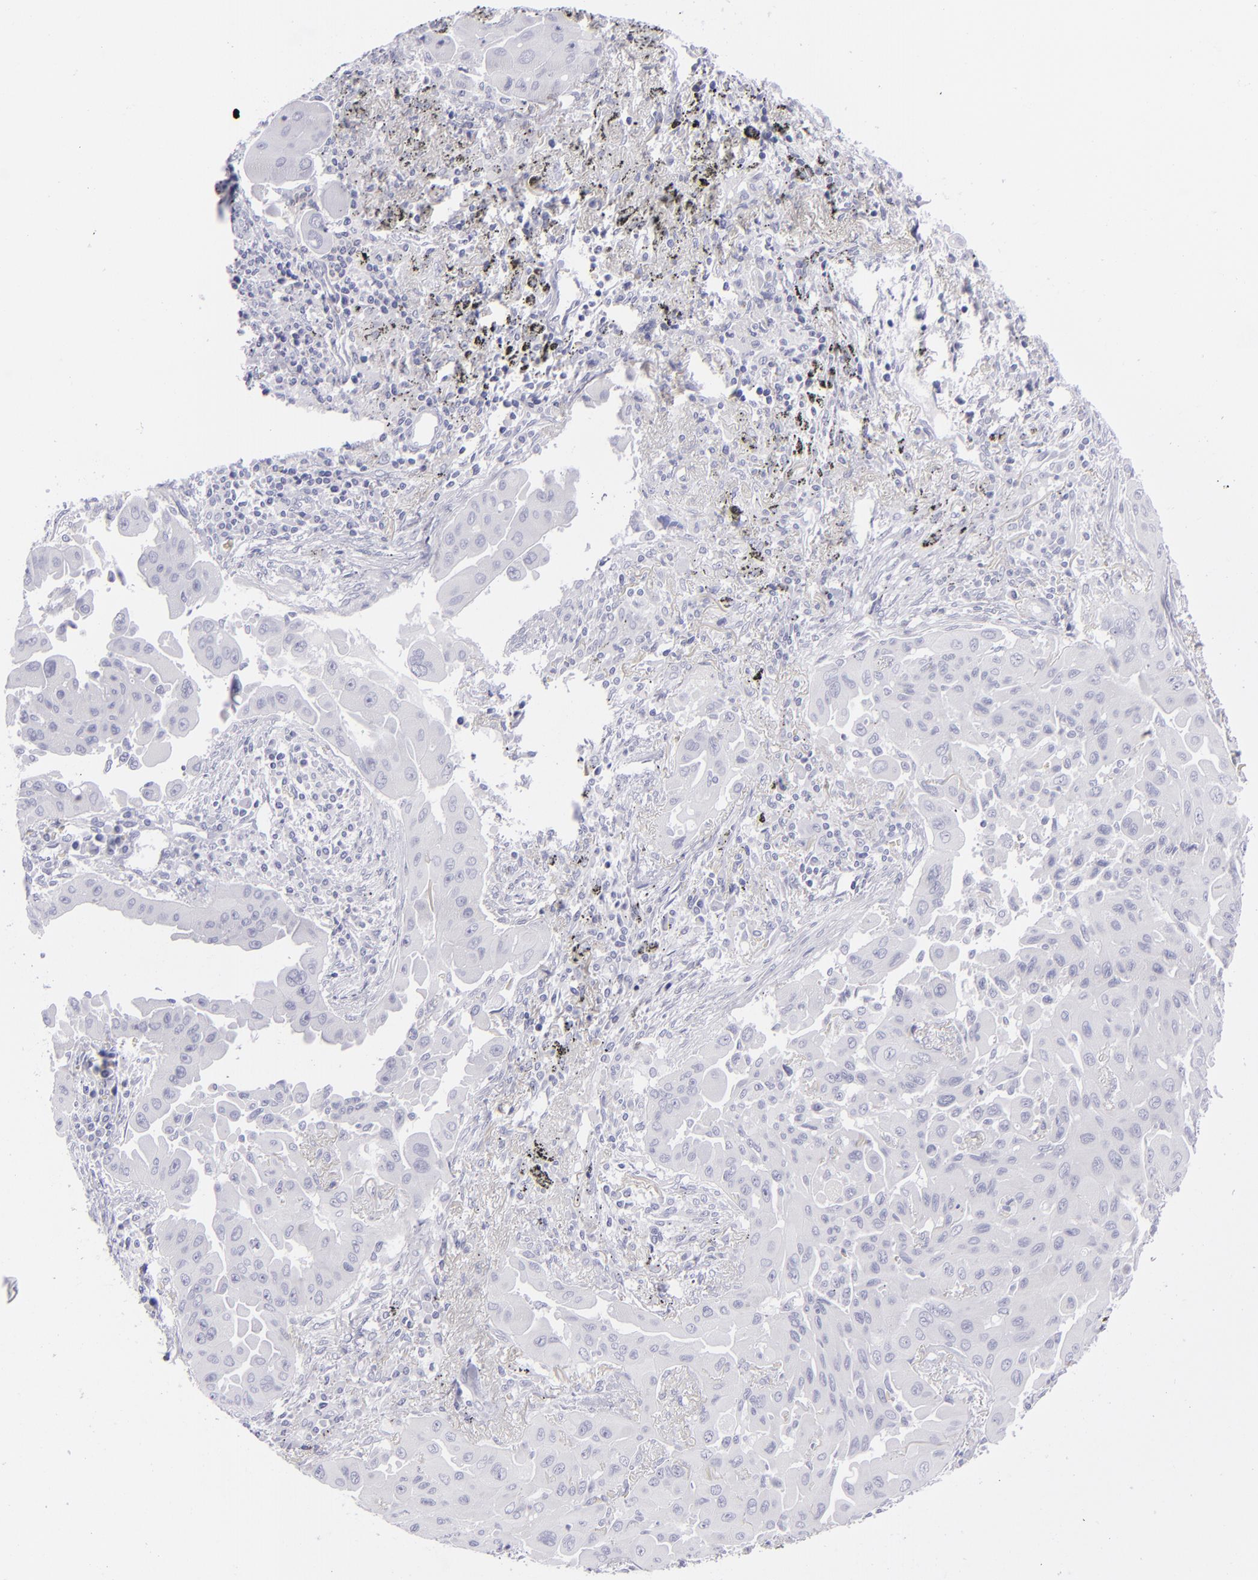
{"staining": {"intensity": "negative", "quantity": "none", "location": "none"}, "tissue": "lung cancer", "cell_type": "Tumor cells", "image_type": "cancer", "snomed": [{"axis": "morphology", "description": "Adenocarcinoma, NOS"}, {"axis": "topography", "description": "Lung"}], "caption": "This is an immunohistochemistry (IHC) image of adenocarcinoma (lung). There is no positivity in tumor cells.", "gene": "CD22", "patient": {"sex": "male", "age": 68}}